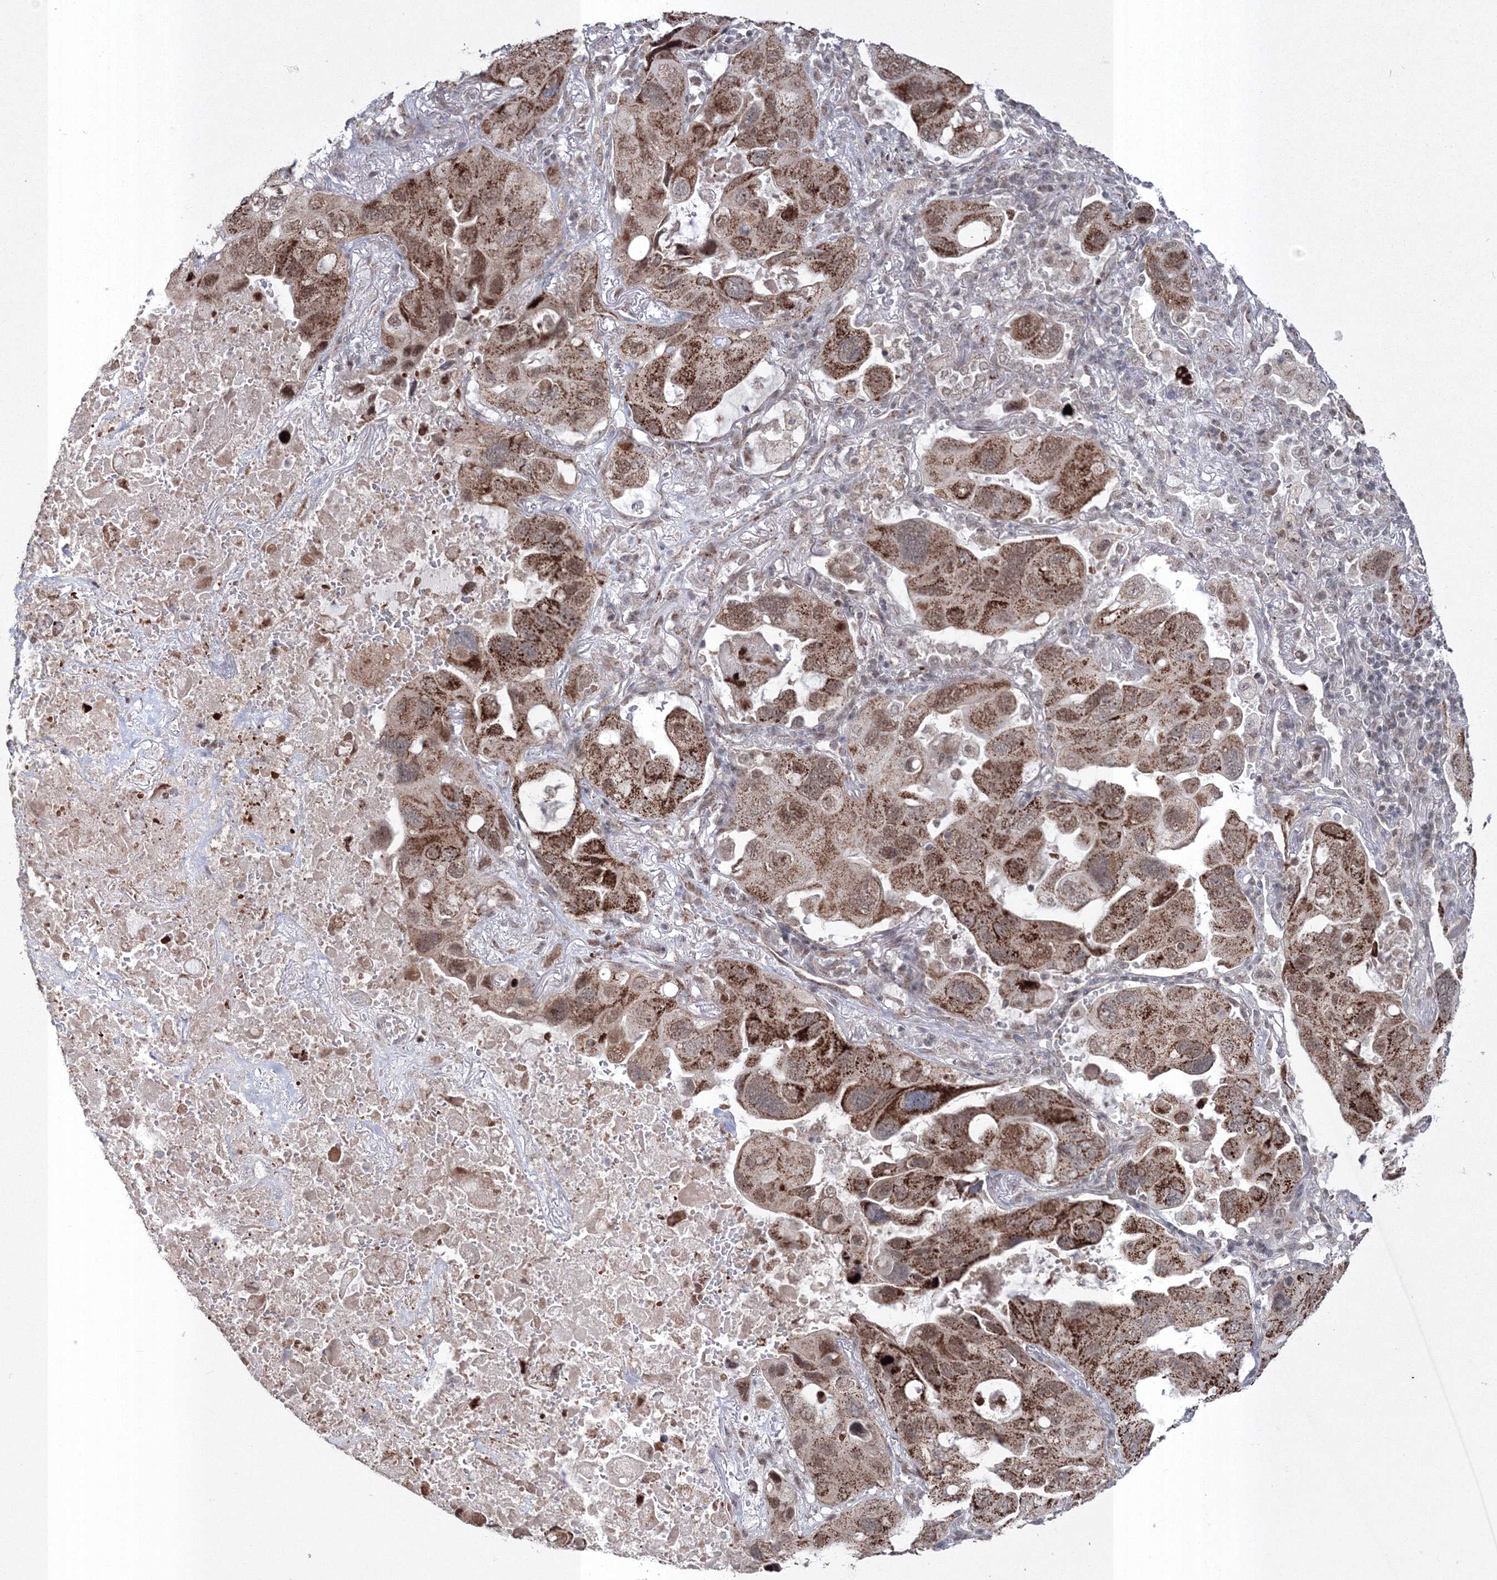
{"staining": {"intensity": "strong", "quantity": ">75%", "location": "cytoplasmic/membranous,nuclear"}, "tissue": "lung cancer", "cell_type": "Tumor cells", "image_type": "cancer", "snomed": [{"axis": "morphology", "description": "Squamous cell carcinoma, NOS"}, {"axis": "topography", "description": "Lung"}], "caption": "DAB immunohistochemical staining of human lung cancer (squamous cell carcinoma) exhibits strong cytoplasmic/membranous and nuclear protein positivity in approximately >75% of tumor cells. (brown staining indicates protein expression, while blue staining denotes nuclei).", "gene": "GRSF1", "patient": {"sex": "female", "age": 73}}